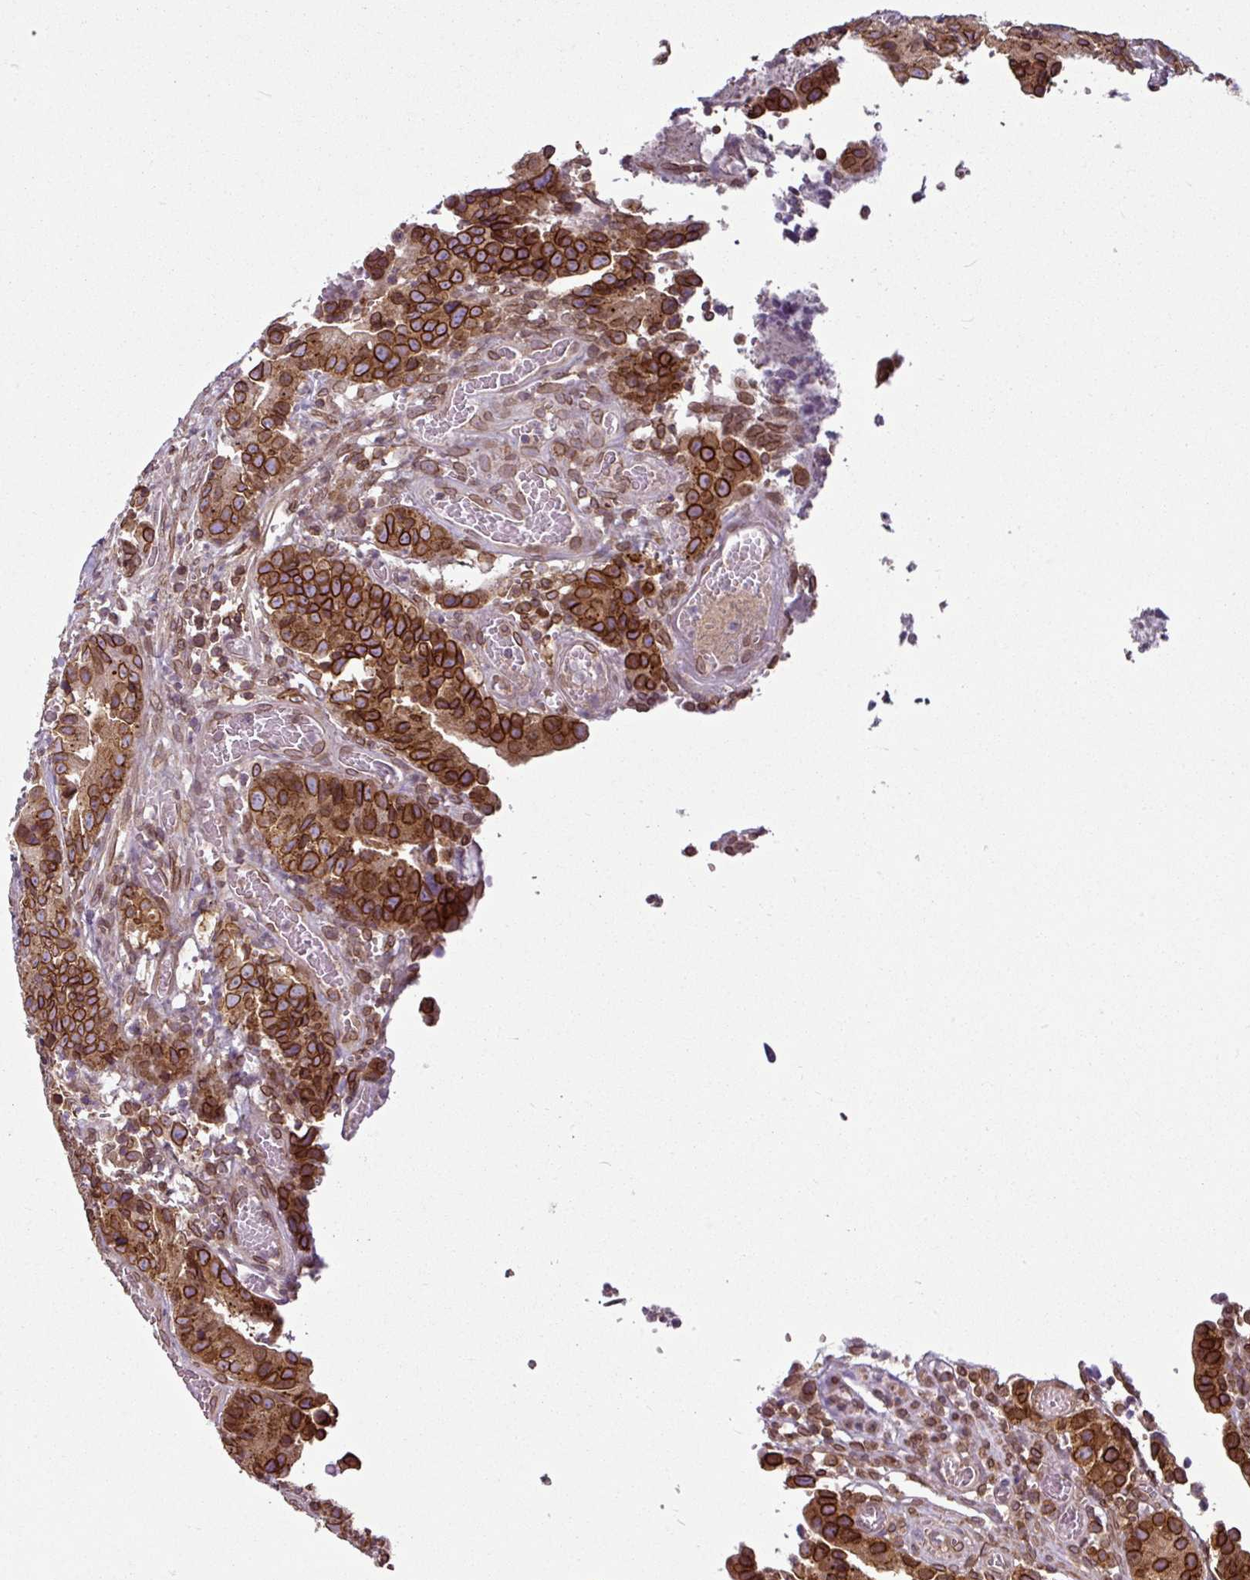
{"staining": {"intensity": "strong", "quantity": ">75%", "location": "cytoplasmic/membranous,nuclear"}, "tissue": "colorectal cancer", "cell_type": "Tumor cells", "image_type": "cancer", "snomed": [{"axis": "morphology", "description": "Adenocarcinoma, NOS"}, {"axis": "topography", "description": "Colon"}], "caption": "Brown immunohistochemical staining in colorectal cancer (adenocarcinoma) displays strong cytoplasmic/membranous and nuclear positivity in about >75% of tumor cells.", "gene": "RANGAP1", "patient": {"sex": "female", "age": 57}}